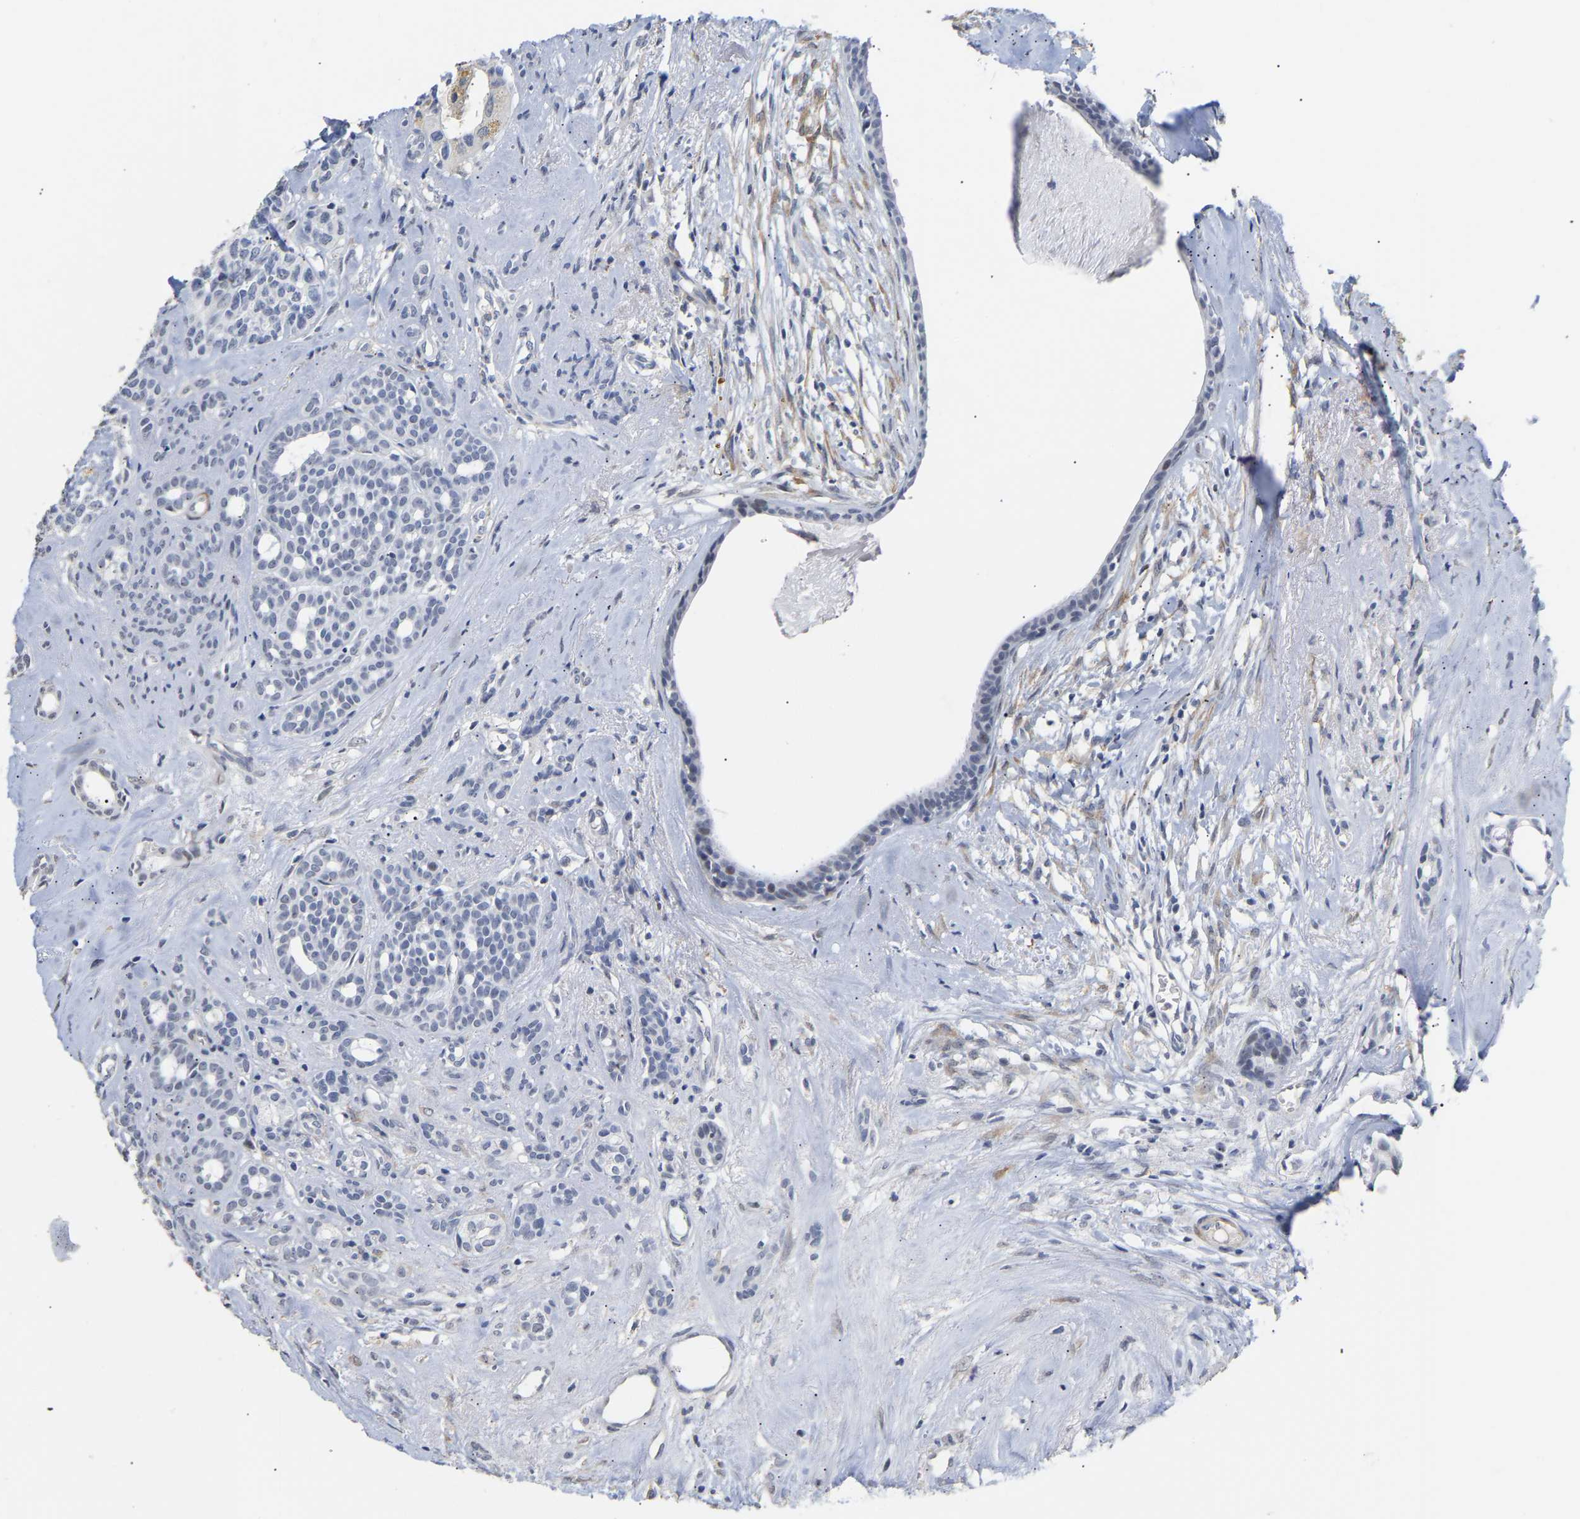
{"staining": {"intensity": "negative", "quantity": "none", "location": "none"}, "tissue": "head and neck cancer", "cell_type": "Tumor cells", "image_type": "cancer", "snomed": [{"axis": "morphology", "description": "Adenocarcinoma, NOS"}, {"axis": "topography", "description": "Salivary gland, NOS"}, {"axis": "topography", "description": "Head-Neck"}], "caption": "An IHC image of head and neck cancer (adenocarcinoma) is shown. There is no staining in tumor cells of head and neck cancer (adenocarcinoma).", "gene": "AMPH", "patient": {"sex": "female", "age": 76}}